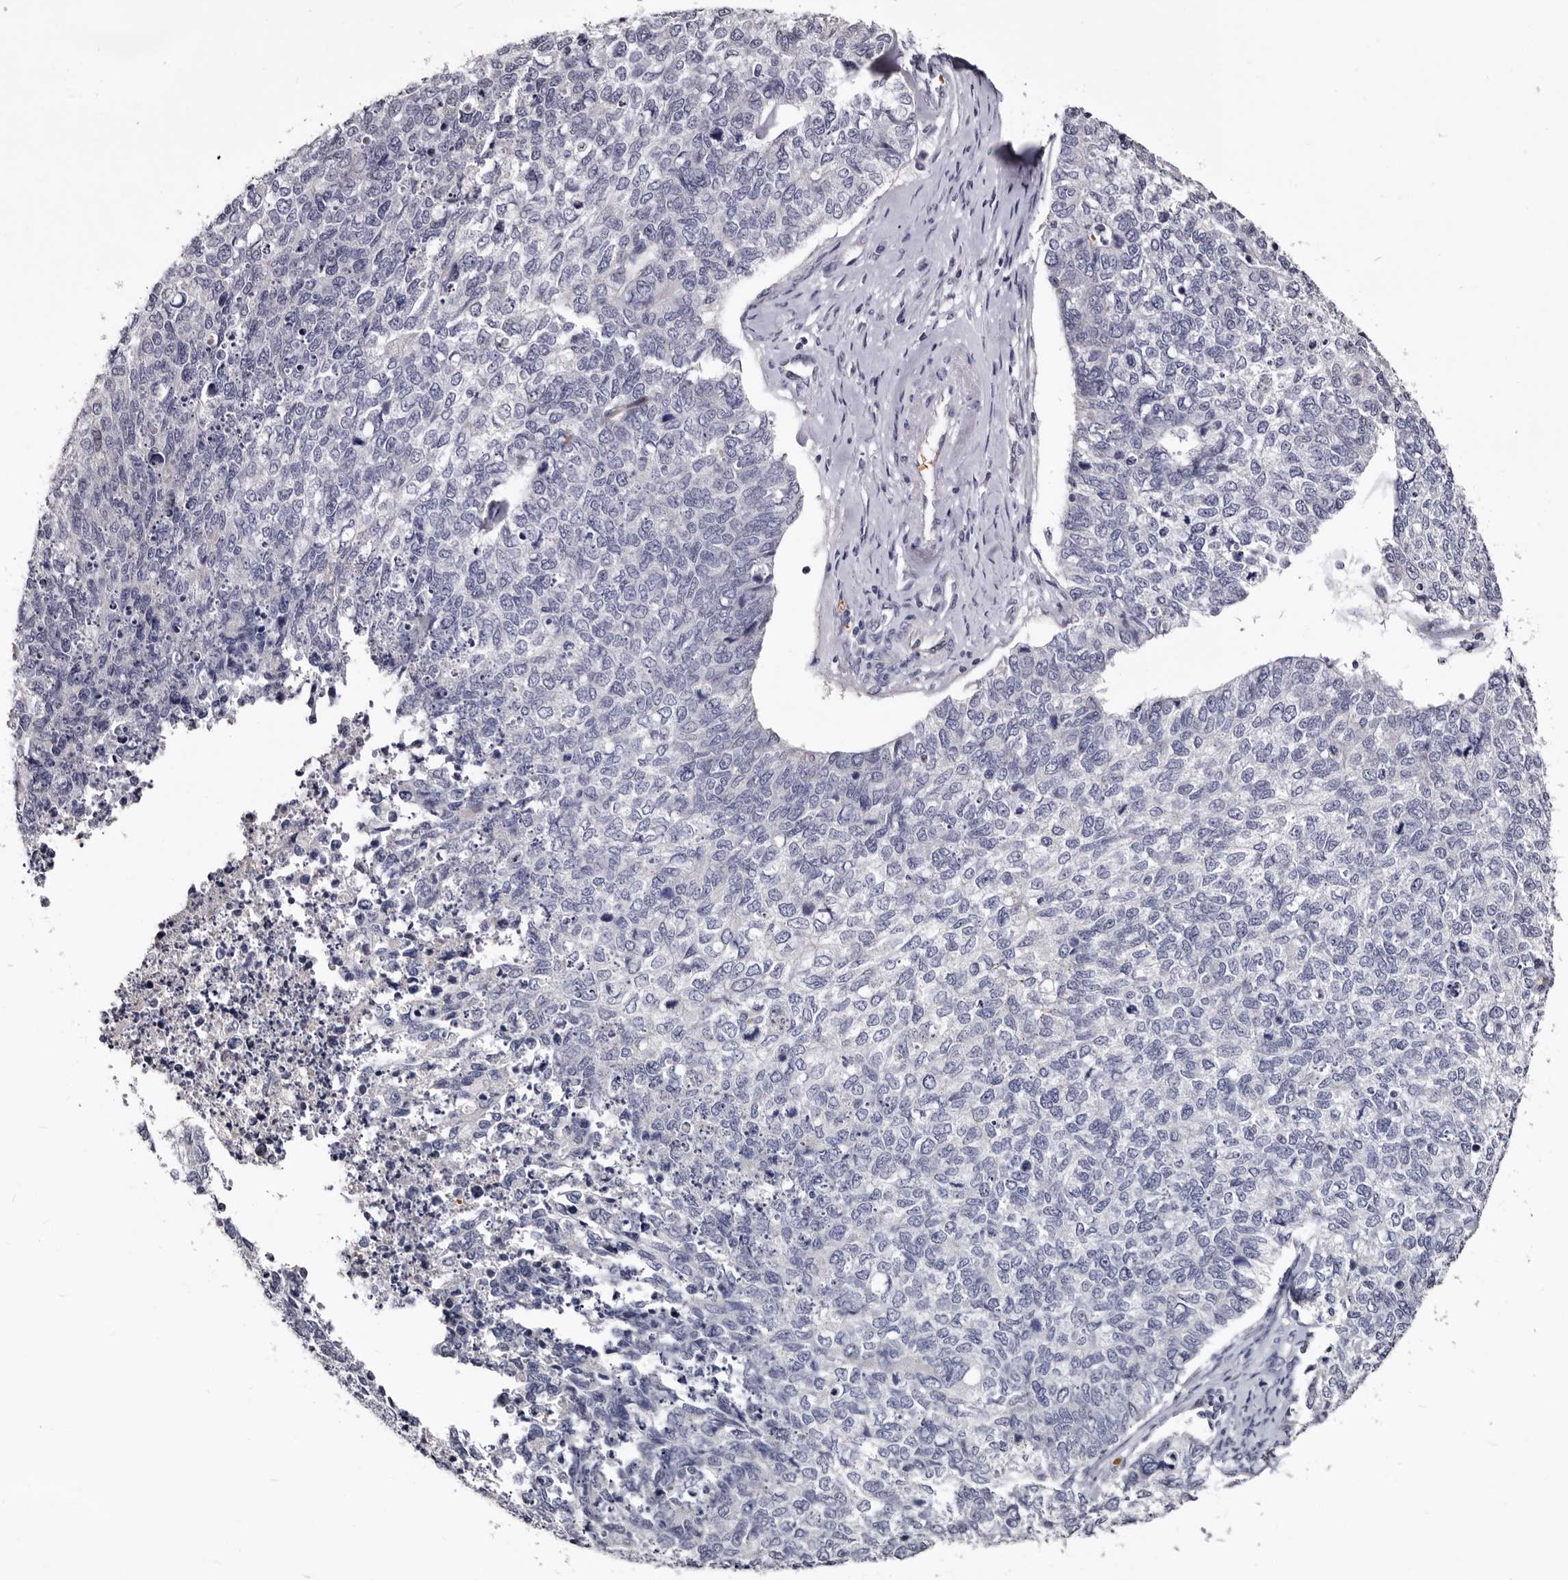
{"staining": {"intensity": "negative", "quantity": "none", "location": "none"}, "tissue": "cervical cancer", "cell_type": "Tumor cells", "image_type": "cancer", "snomed": [{"axis": "morphology", "description": "Squamous cell carcinoma, NOS"}, {"axis": "topography", "description": "Cervix"}], "caption": "IHC histopathology image of human cervical cancer (squamous cell carcinoma) stained for a protein (brown), which demonstrates no staining in tumor cells.", "gene": "BPGM", "patient": {"sex": "female", "age": 63}}